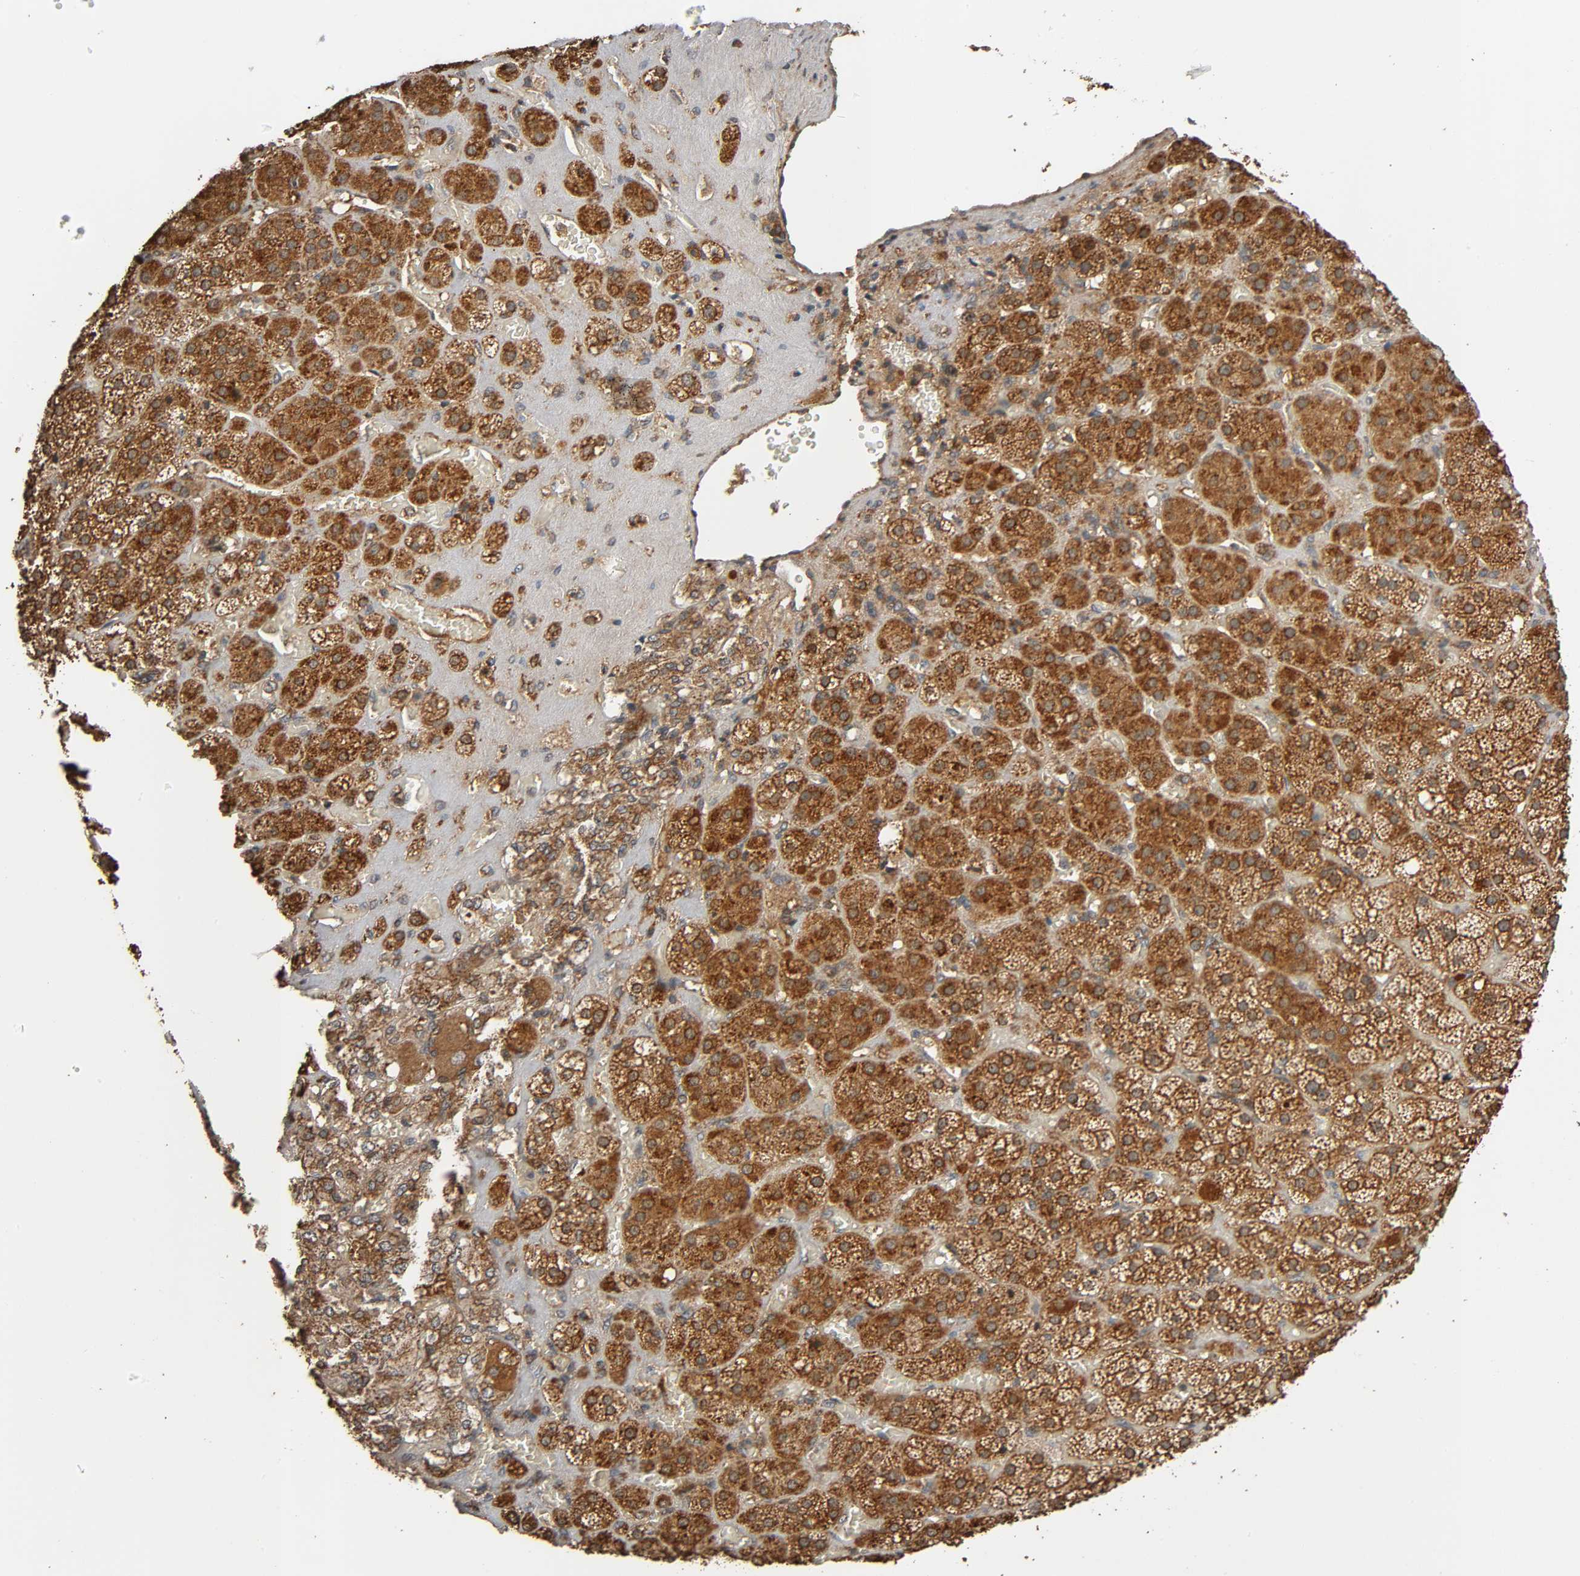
{"staining": {"intensity": "strong", "quantity": ">75%", "location": "cytoplasmic/membranous"}, "tissue": "adrenal gland", "cell_type": "Glandular cells", "image_type": "normal", "snomed": [{"axis": "morphology", "description": "Normal tissue, NOS"}, {"axis": "topography", "description": "Adrenal gland"}], "caption": "Immunohistochemistry (IHC) of unremarkable human adrenal gland demonstrates high levels of strong cytoplasmic/membranous staining in approximately >75% of glandular cells.", "gene": "MAP3K8", "patient": {"sex": "female", "age": 71}}